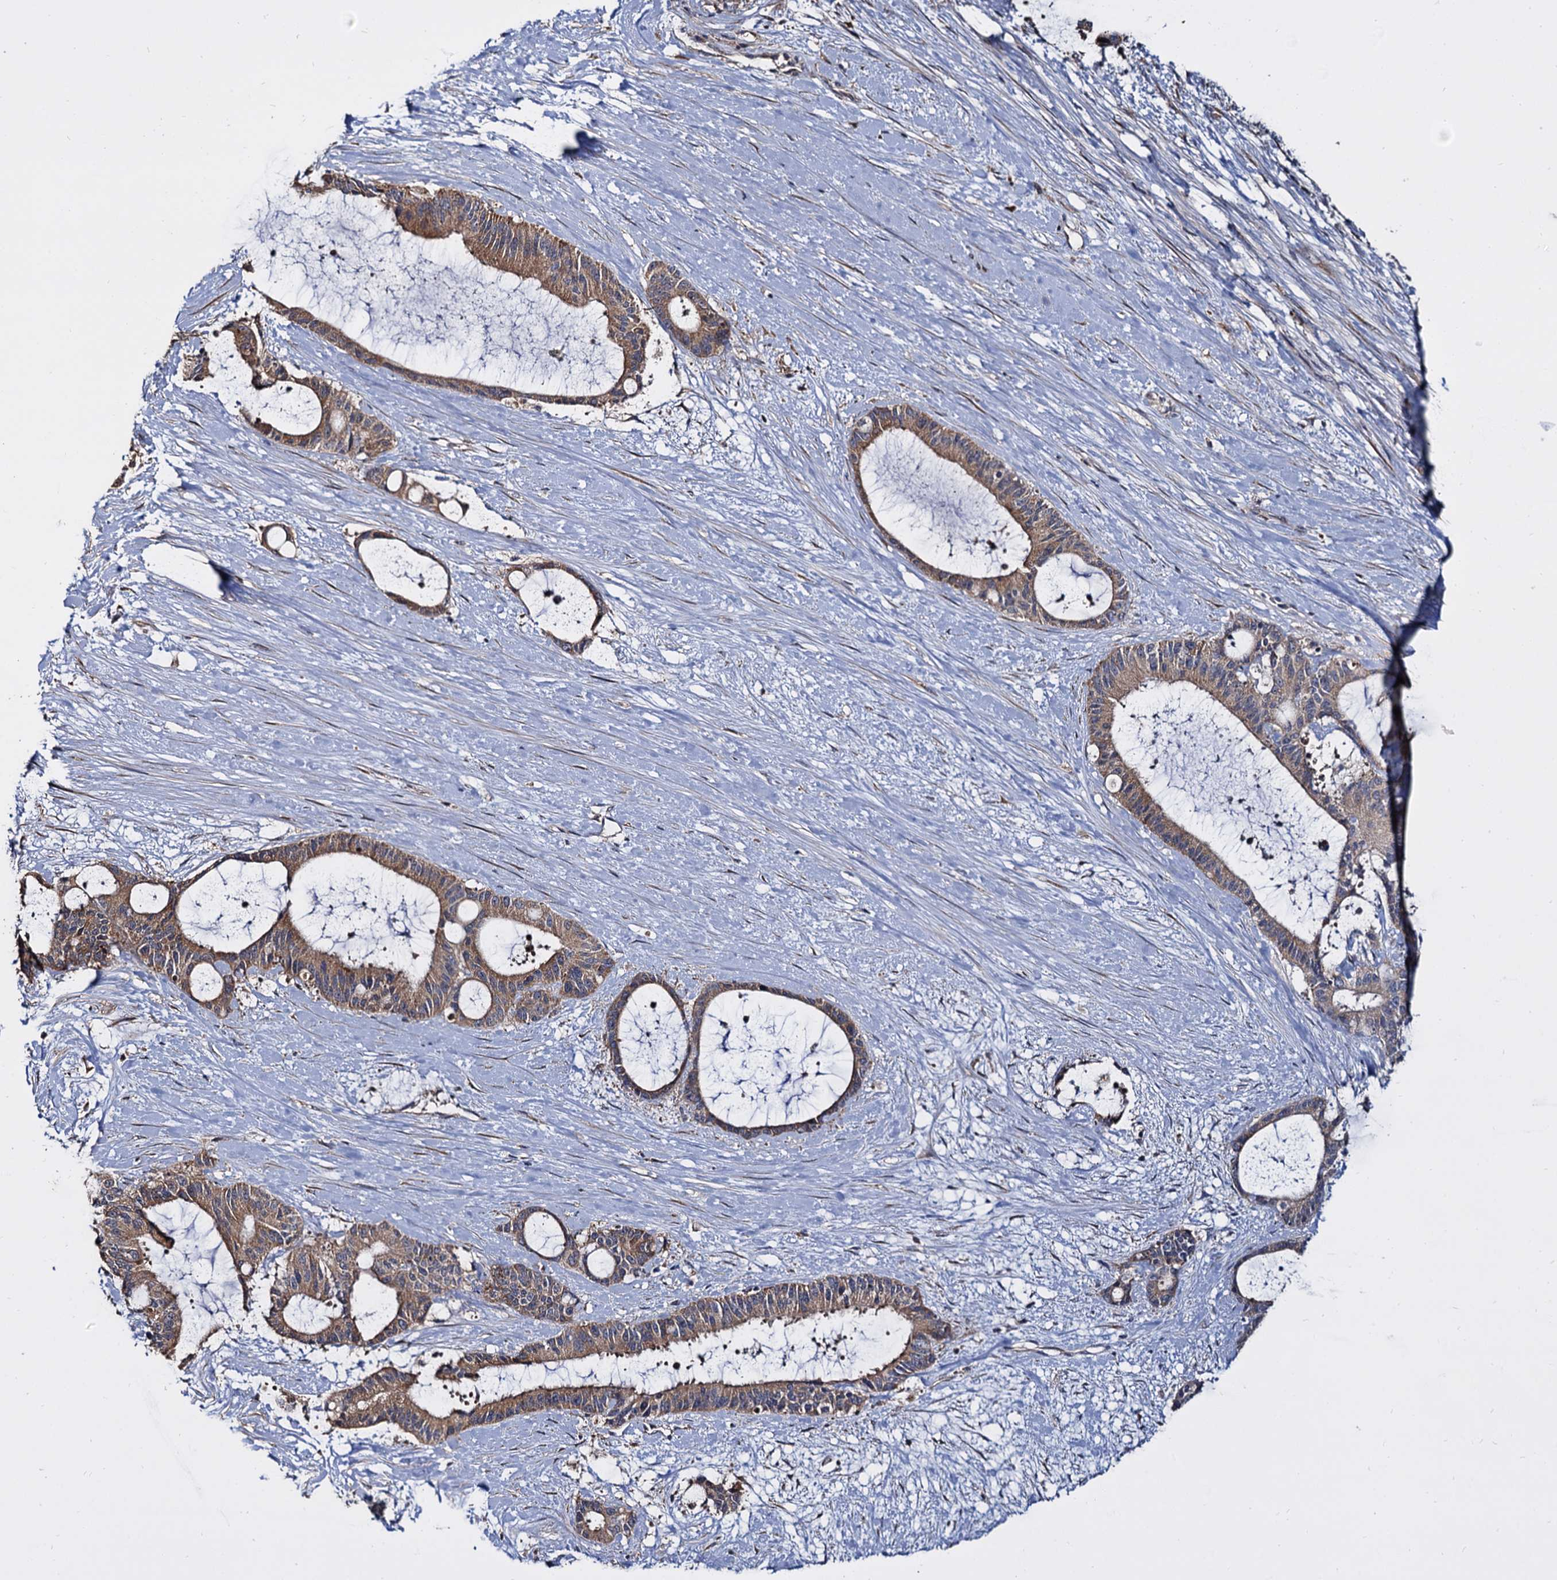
{"staining": {"intensity": "moderate", "quantity": ">75%", "location": "cytoplasmic/membranous"}, "tissue": "liver cancer", "cell_type": "Tumor cells", "image_type": "cancer", "snomed": [{"axis": "morphology", "description": "Normal tissue, NOS"}, {"axis": "morphology", "description": "Cholangiocarcinoma"}, {"axis": "topography", "description": "Liver"}, {"axis": "topography", "description": "Peripheral nerve tissue"}], "caption": "A histopathology image of liver cancer stained for a protein exhibits moderate cytoplasmic/membranous brown staining in tumor cells. The protein is stained brown, and the nuclei are stained in blue (DAB (3,3'-diaminobenzidine) IHC with brightfield microscopy, high magnification).", "gene": "WWC3", "patient": {"sex": "female", "age": 73}}